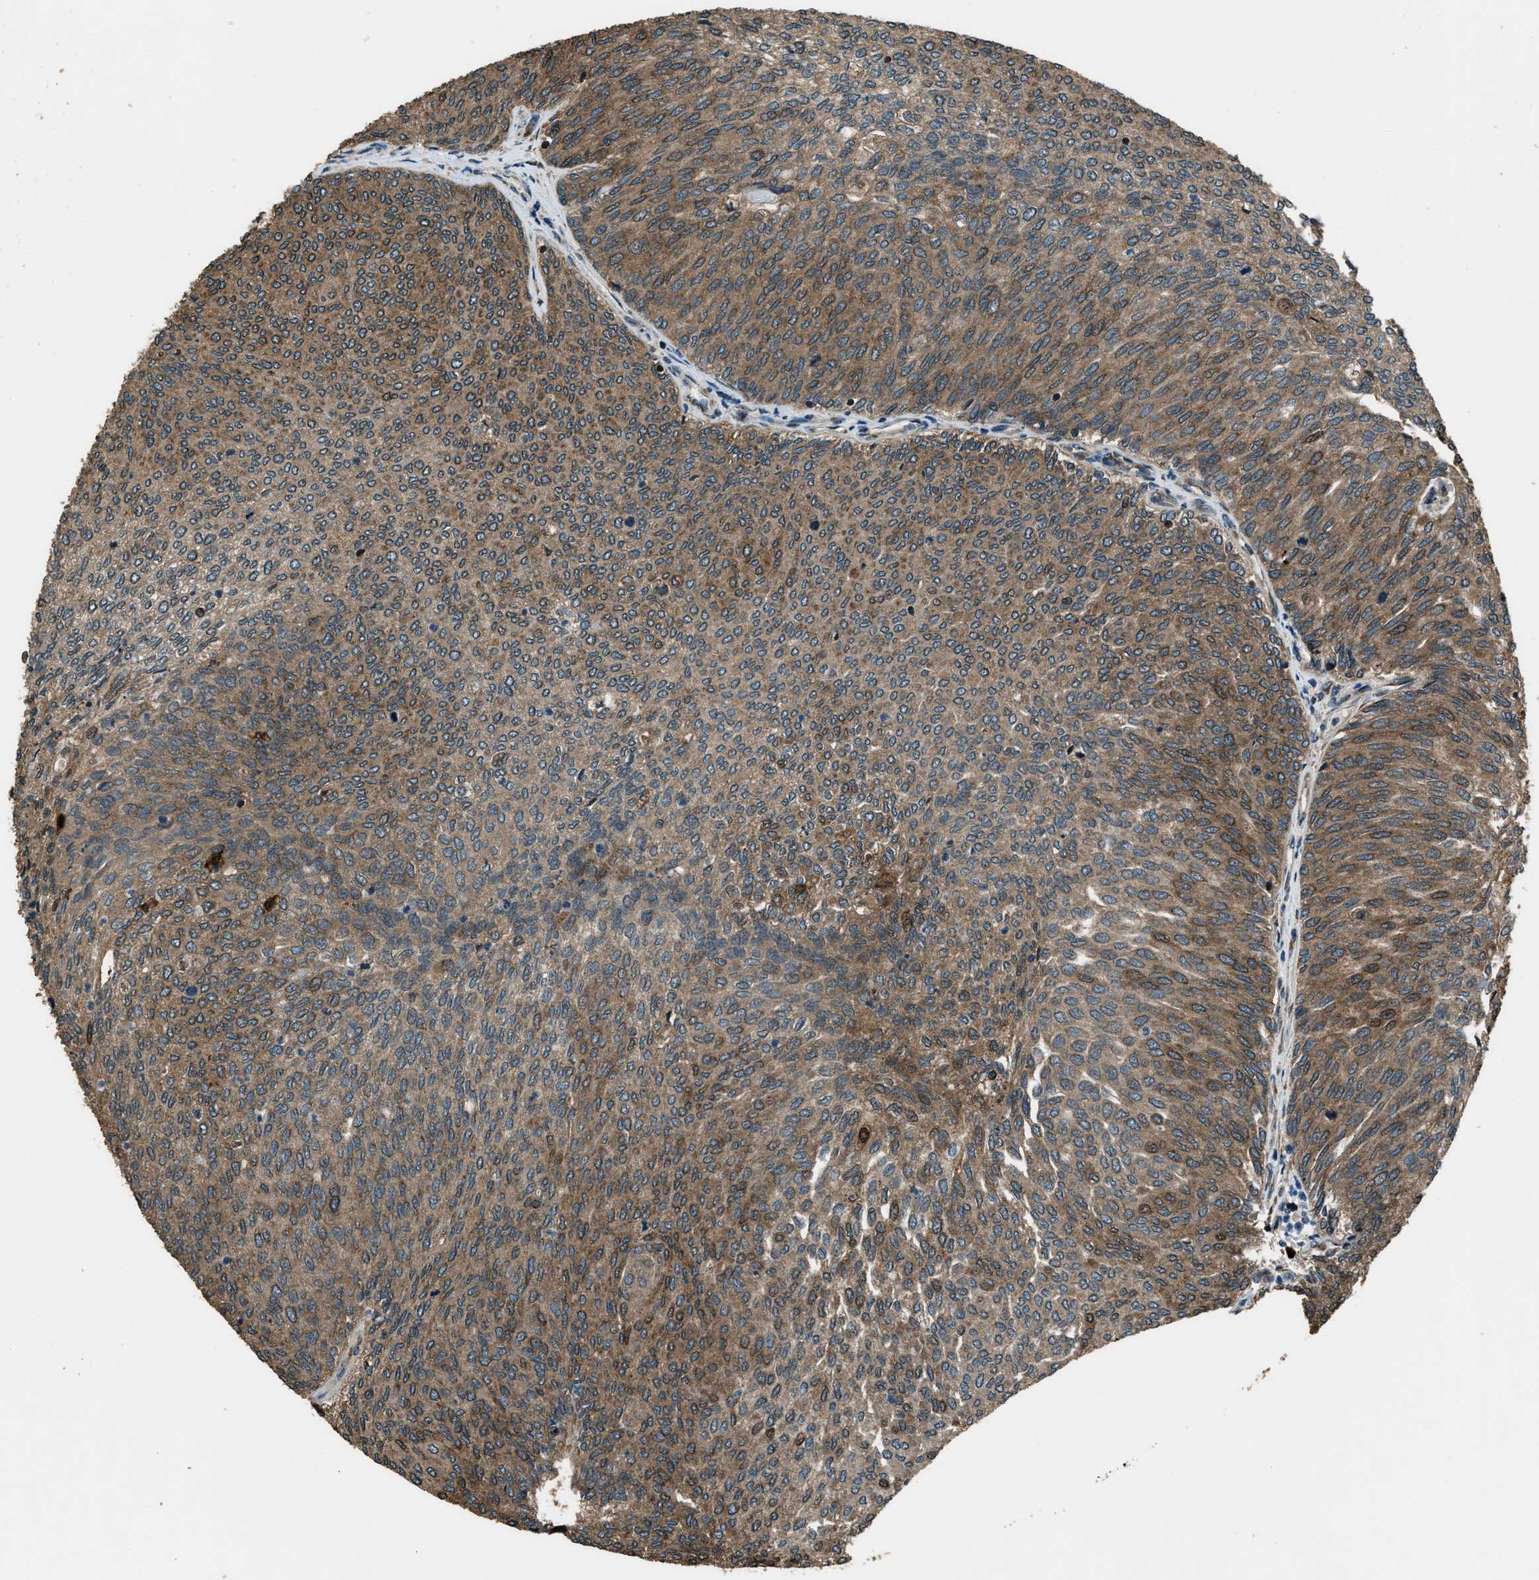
{"staining": {"intensity": "moderate", "quantity": ">75%", "location": "cytoplasmic/membranous"}, "tissue": "urothelial cancer", "cell_type": "Tumor cells", "image_type": "cancer", "snomed": [{"axis": "morphology", "description": "Urothelial carcinoma, Low grade"}, {"axis": "topography", "description": "Urinary bladder"}], "caption": "An IHC image of tumor tissue is shown. Protein staining in brown shows moderate cytoplasmic/membranous positivity in urothelial cancer within tumor cells.", "gene": "TRIM4", "patient": {"sex": "female", "age": 79}}